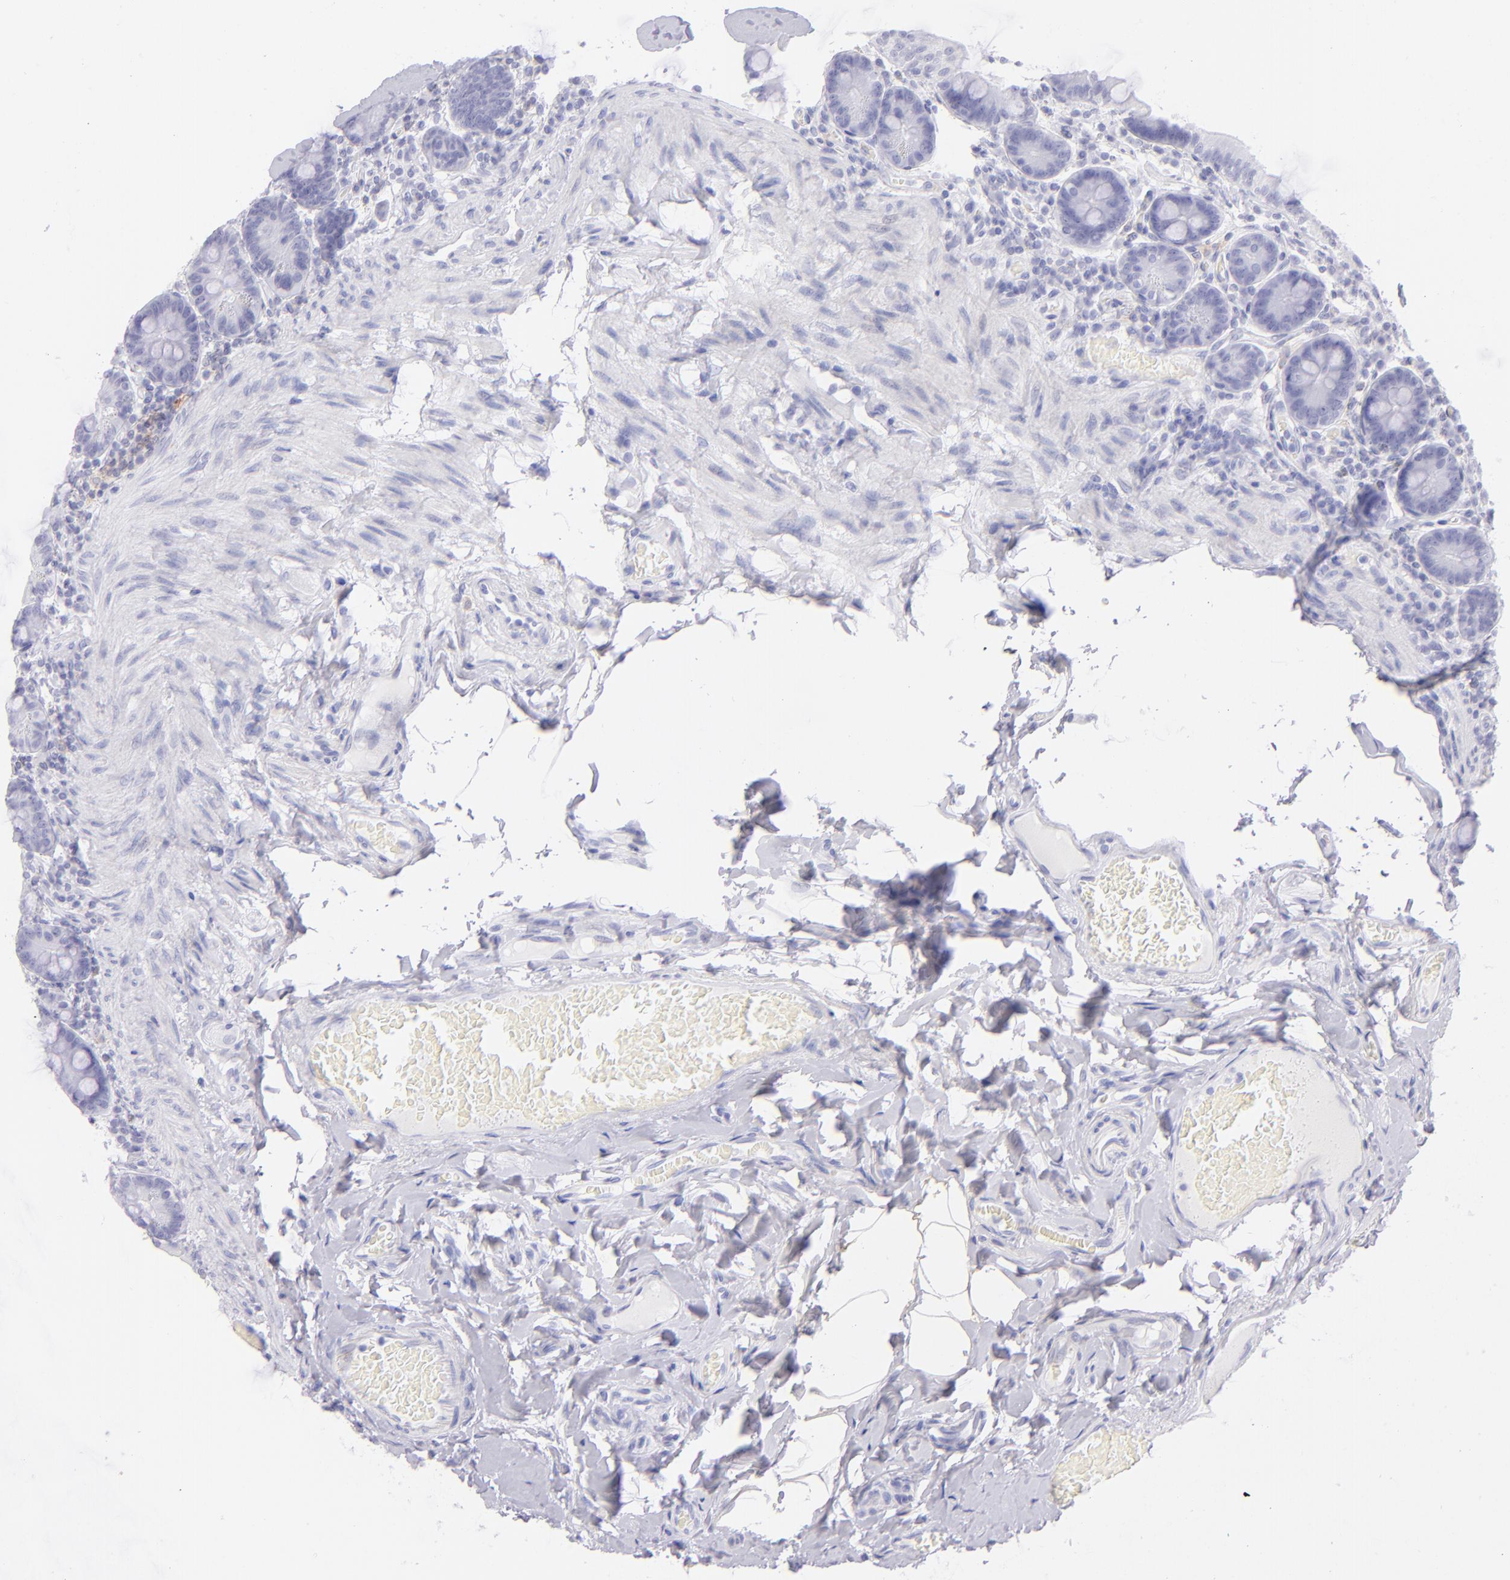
{"staining": {"intensity": "negative", "quantity": "none", "location": "none"}, "tissue": "duodenum", "cell_type": "Glandular cells", "image_type": "normal", "snomed": [{"axis": "morphology", "description": "Normal tissue, NOS"}, {"axis": "topography", "description": "Duodenum"}], "caption": "Duodenum stained for a protein using IHC exhibits no staining glandular cells.", "gene": "CD72", "patient": {"sex": "male", "age": 66}}